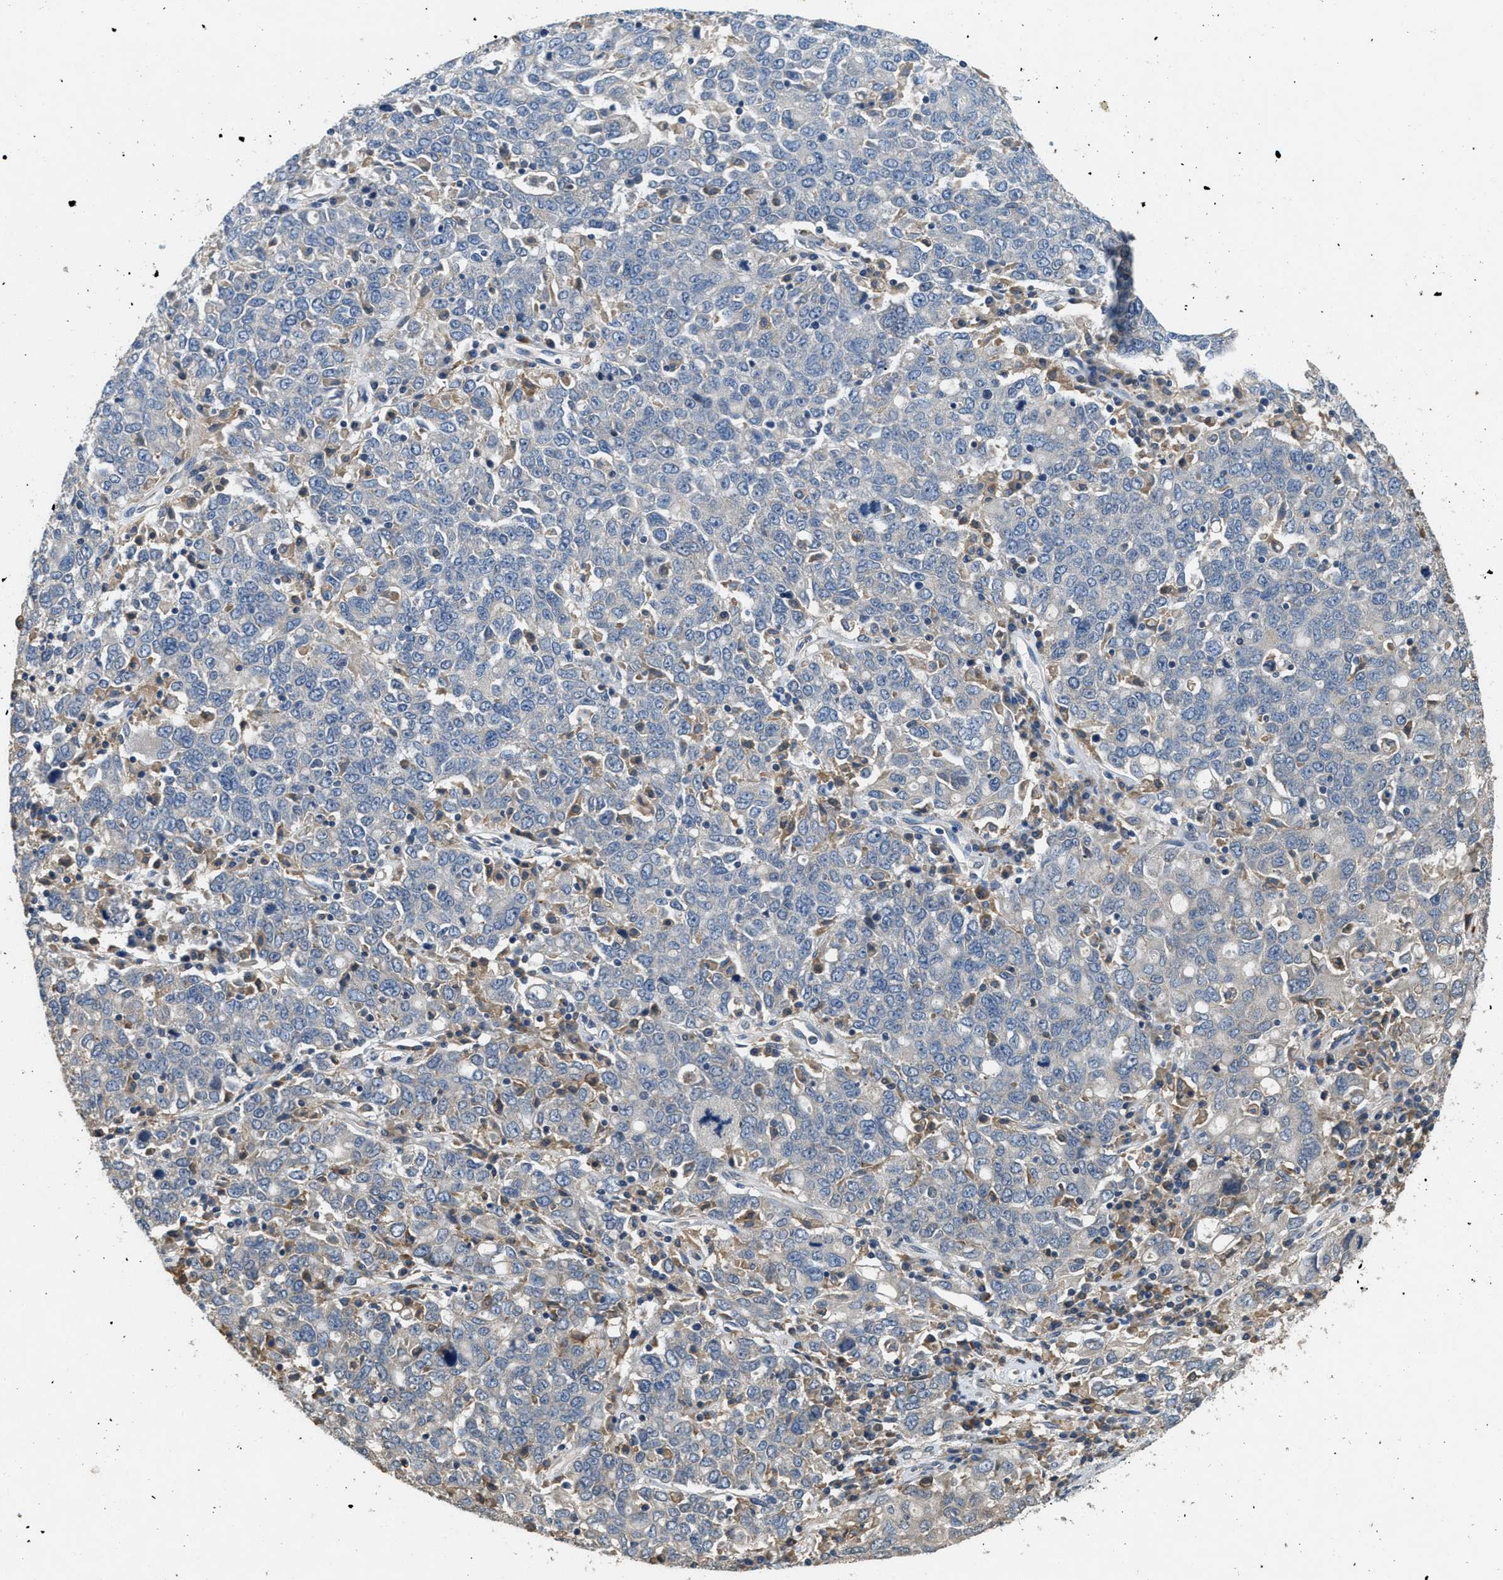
{"staining": {"intensity": "negative", "quantity": "none", "location": "none"}, "tissue": "ovarian cancer", "cell_type": "Tumor cells", "image_type": "cancer", "snomed": [{"axis": "morphology", "description": "Carcinoma, endometroid"}, {"axis": "topography", "description": "Ovary"}], "caption": "Image shows no significant protein expression in tumor cells of ovarian endometroid carcinoma.", "gene": "DGKE", "patient": {"sex": "female", "age": 62}}